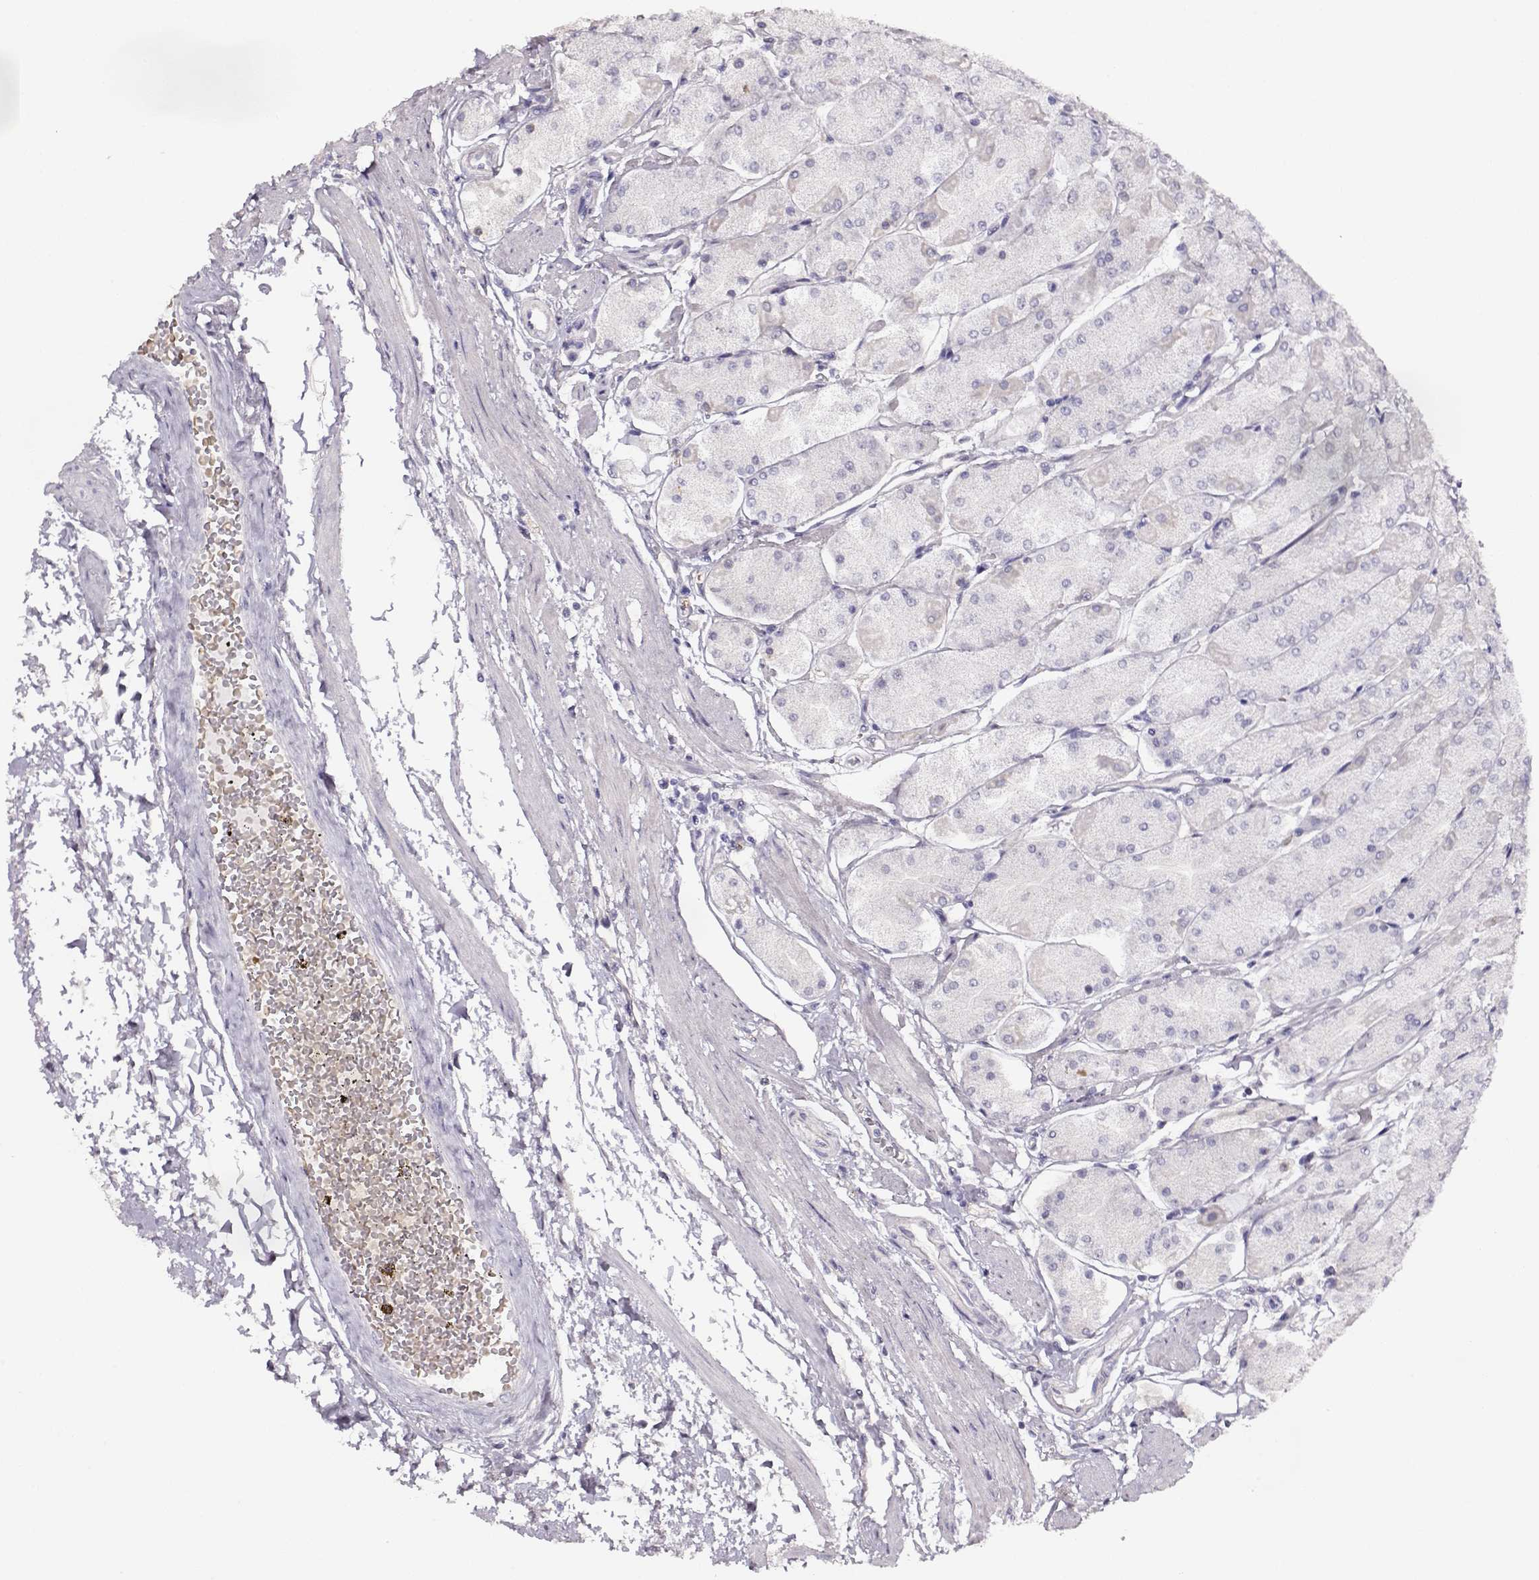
{"staining": {"intensity": "negative", "quantity": "none", "location": "none"}, "tissue": "stomach", "cell_type": "Glandular cells", "image_type": "normal", "snomed": [{"axis": "morphology", "description": "Normal tissue, NOS"}, {"axis": "topography", "description": "Stomach, upper"}], "caption": "This photomicrograph is of benign stomach stained with immunohistochemistry to label a protein in brown with the nuclei are counter-stained blue. There is no staining in glandular cells.", "gene": "CCR8", "patient": {"sex": "male", "age": 60}}